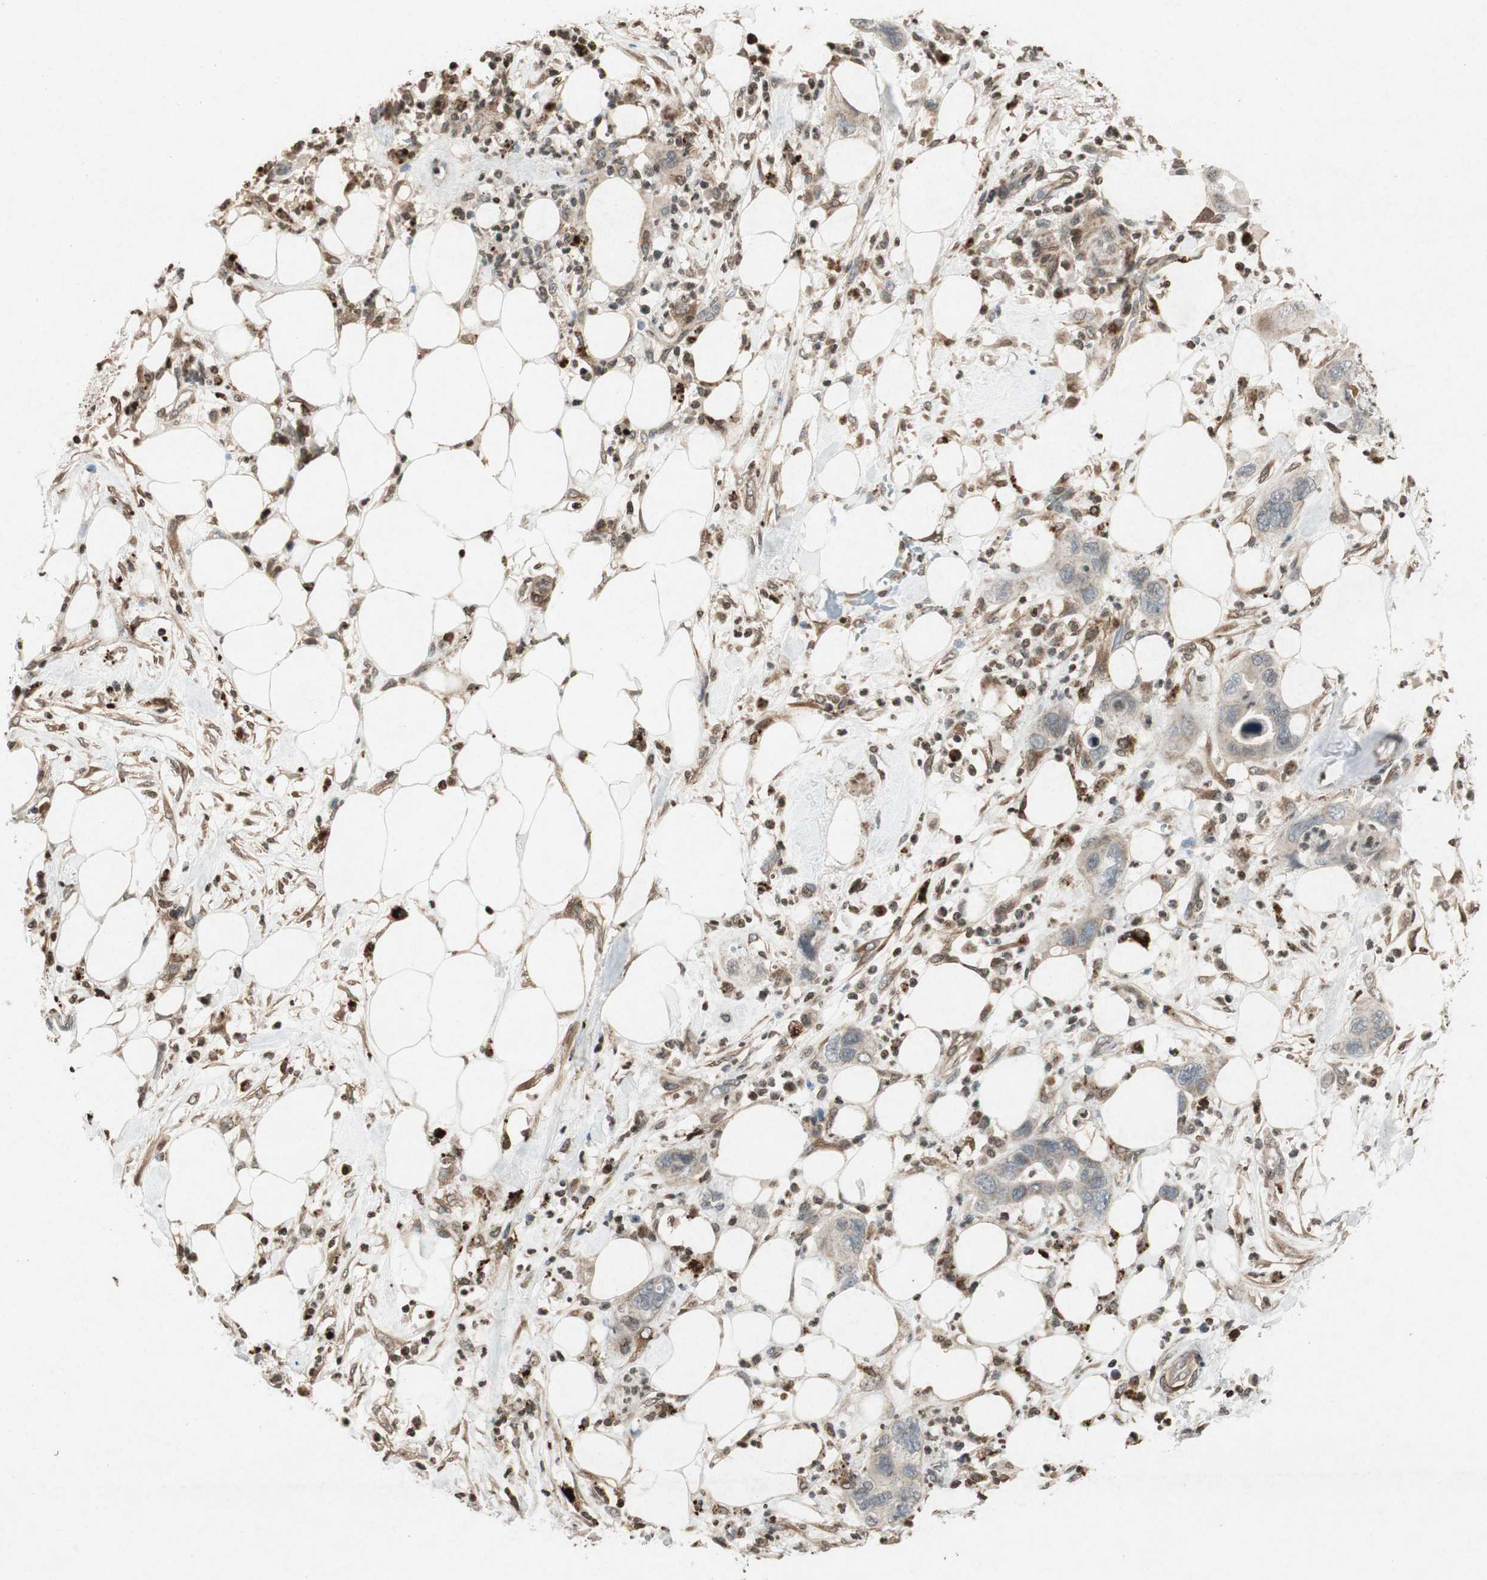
{"staining": {"intensity": "weak", "quantity": ">75%", "location": "cytoplasmic/membranous"}, "tissue": "pancreatic cancer", "cell_type": "Tumor cells", "image_type": "cancer", "snomed": [{"axis": "morphology", "description": "Adenocarcinoma, NOS"}, {"axis": "topography", "description": "Pancreas"}], "caption": "DAB (3,3'-diaminobenzidine) immunohistochemical staining of human pancreatic cancer (adenocarcinoma) shows weak cytoplasmic/membranous protein staining in approximately >75% of tumor cells.", "gene": "PRKG1", "patient": {"sex": "female", "age": 71}}